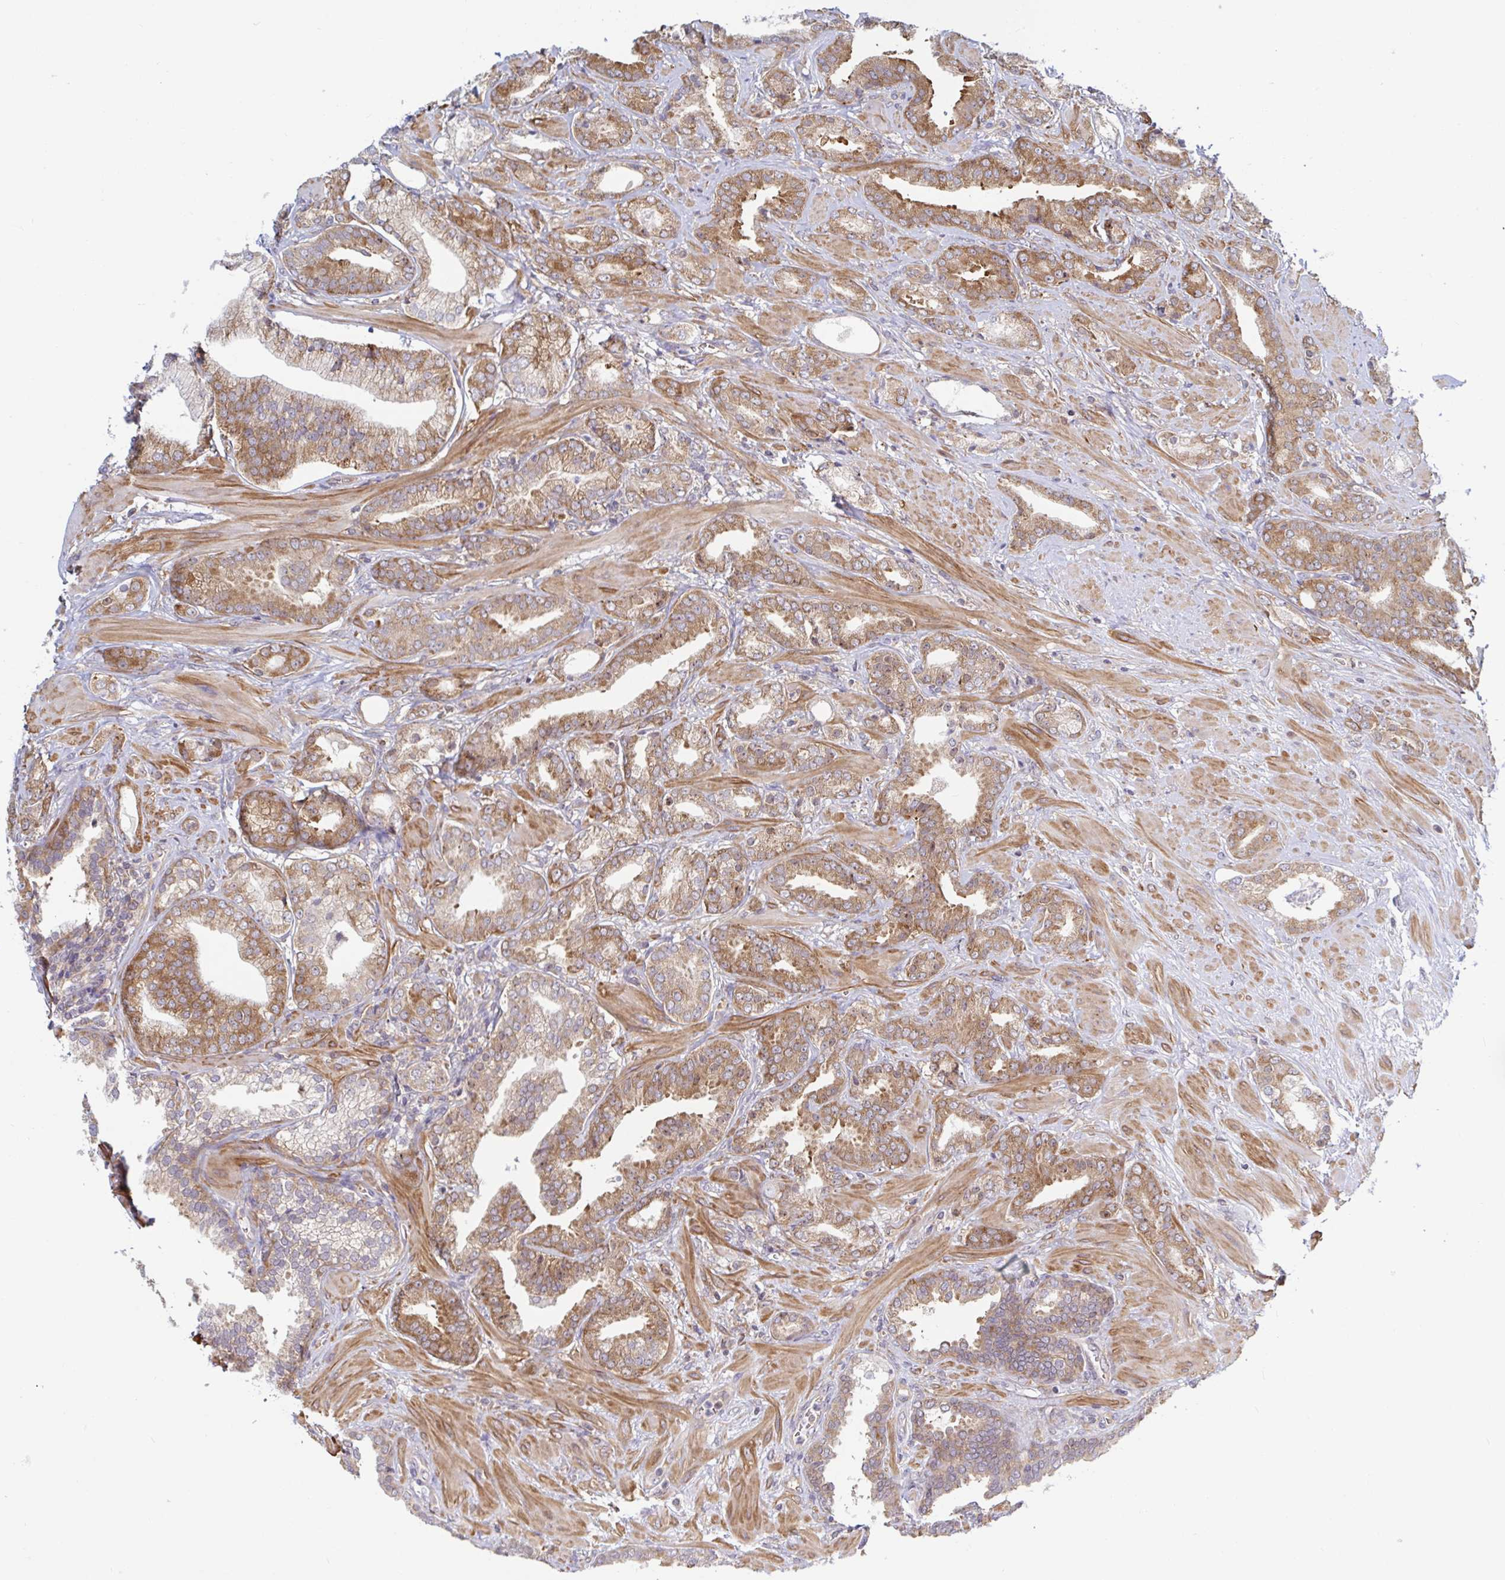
{"staining": {"intensity": "moderate", "quantity": ">75%", "location": "cytoplasmic/membranous"}, "tissue": "prostate cancer", "cell_type": "Tumor cells", "image_type": "cancer", "snomed": [{"axis": "morphology", "description": "Adenocarcinoma, High grade"}, {"axis": "topography", "description": "Prostate"}], "caption": "There is medium levels of moderate cytoplasmic/membranous expression in tumor cells of prostate adenocarcinoma (high-grade), as demonstrated by immunohistochemical staining (brown color).", "gene": "LARP1", "patient": {"sex": "male", "age": 56}}